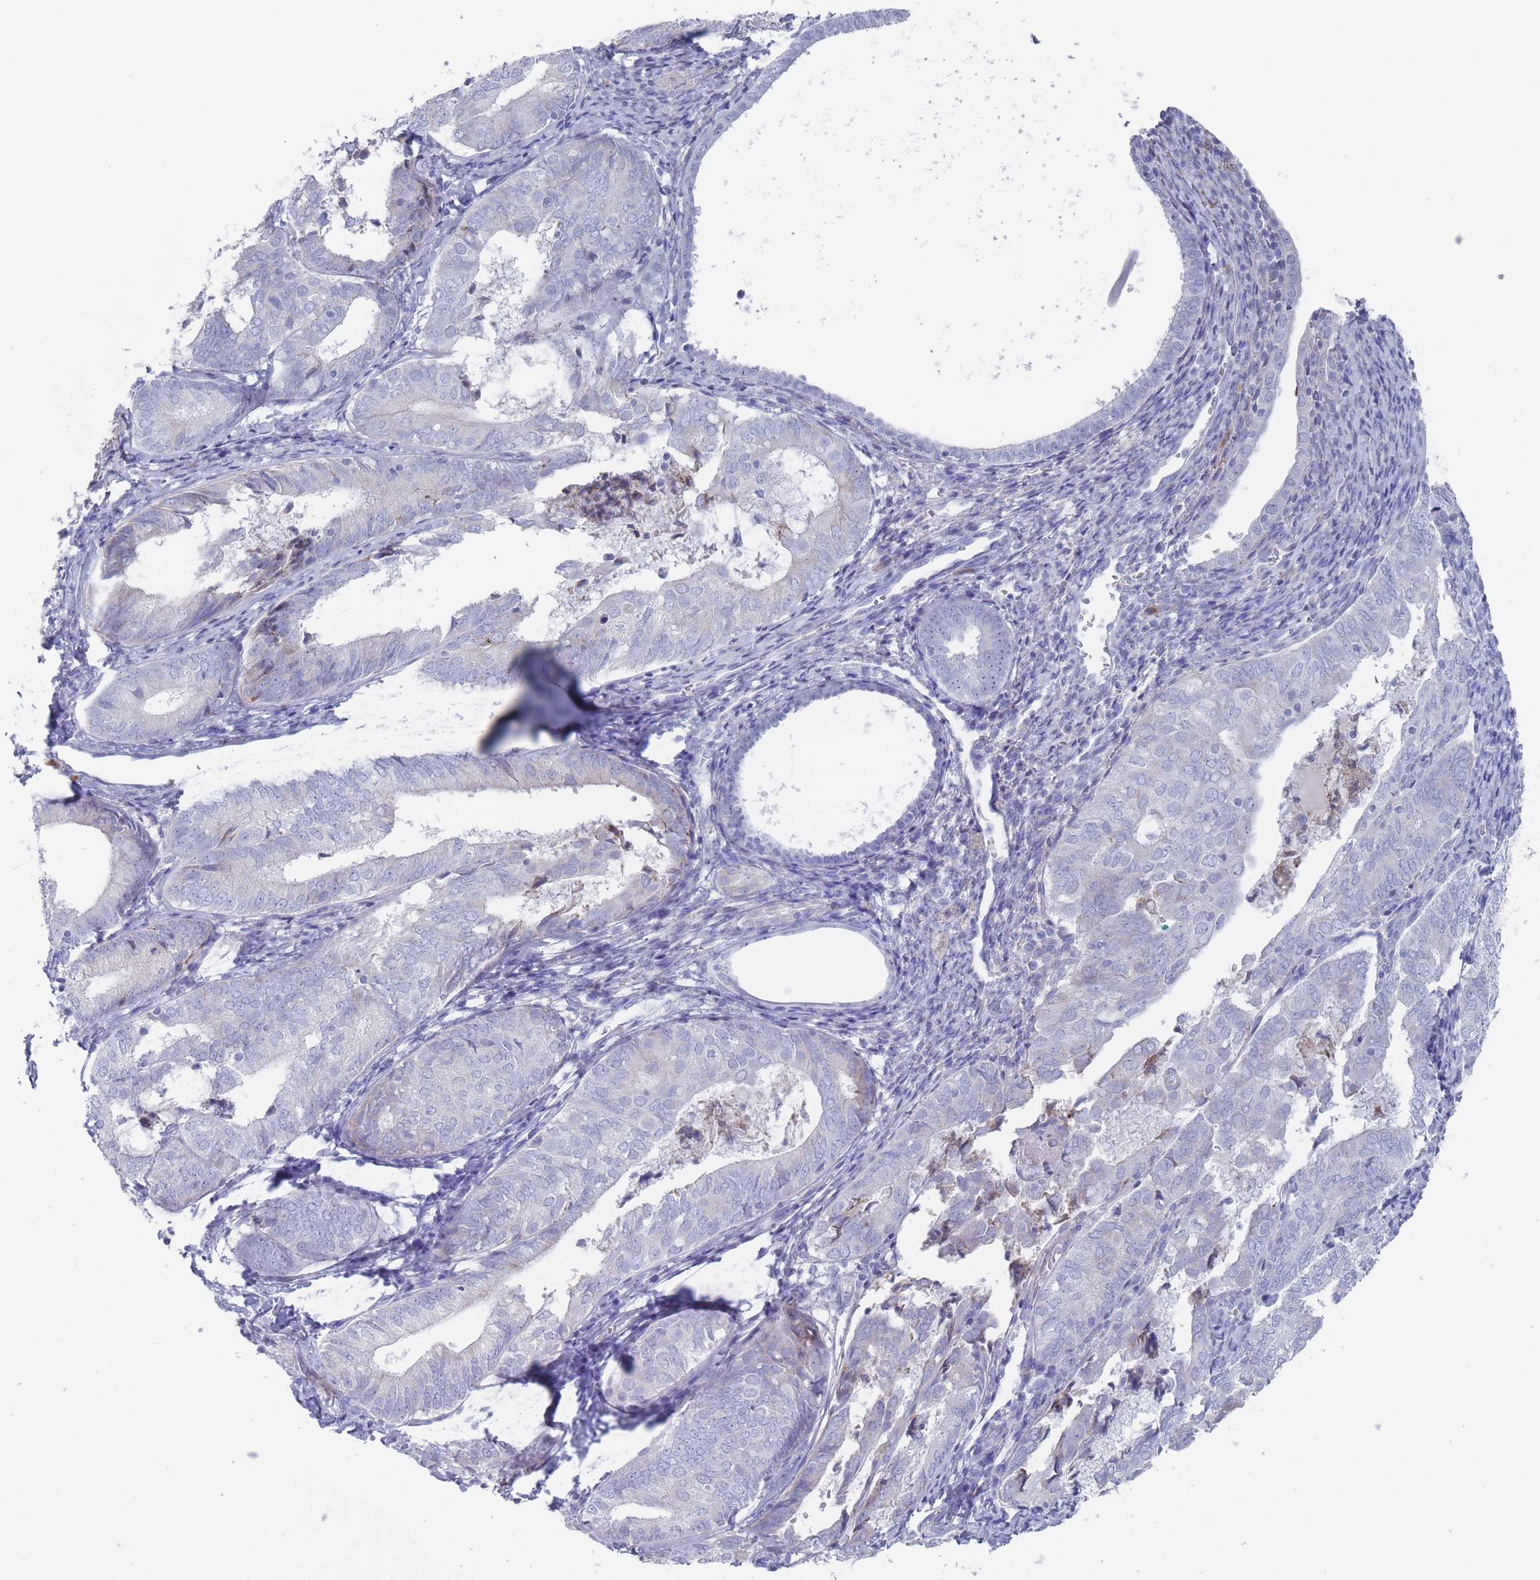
{"staining": {"intensity": "negative", "quantity": "none", "location": "none"}, "tissue": "endometrial cancer", "cell_type": "Tumor cells", "image_type": "cancer", "snomed": [{"axis": "morphology", "description": "Adenocarcinoma, NOS"}, {"axis": "topography", "description": "Endometrium"}], "caption": "An immunohistochemistry (IHC) image of endometrial cancer (adenocarcinoma) is shown. There is no staining in tumor cells of endometrial cancer (adenocarcinoma).", "gene": "ST8SIA5", "patient": {"sex": "female", "age": 87}}